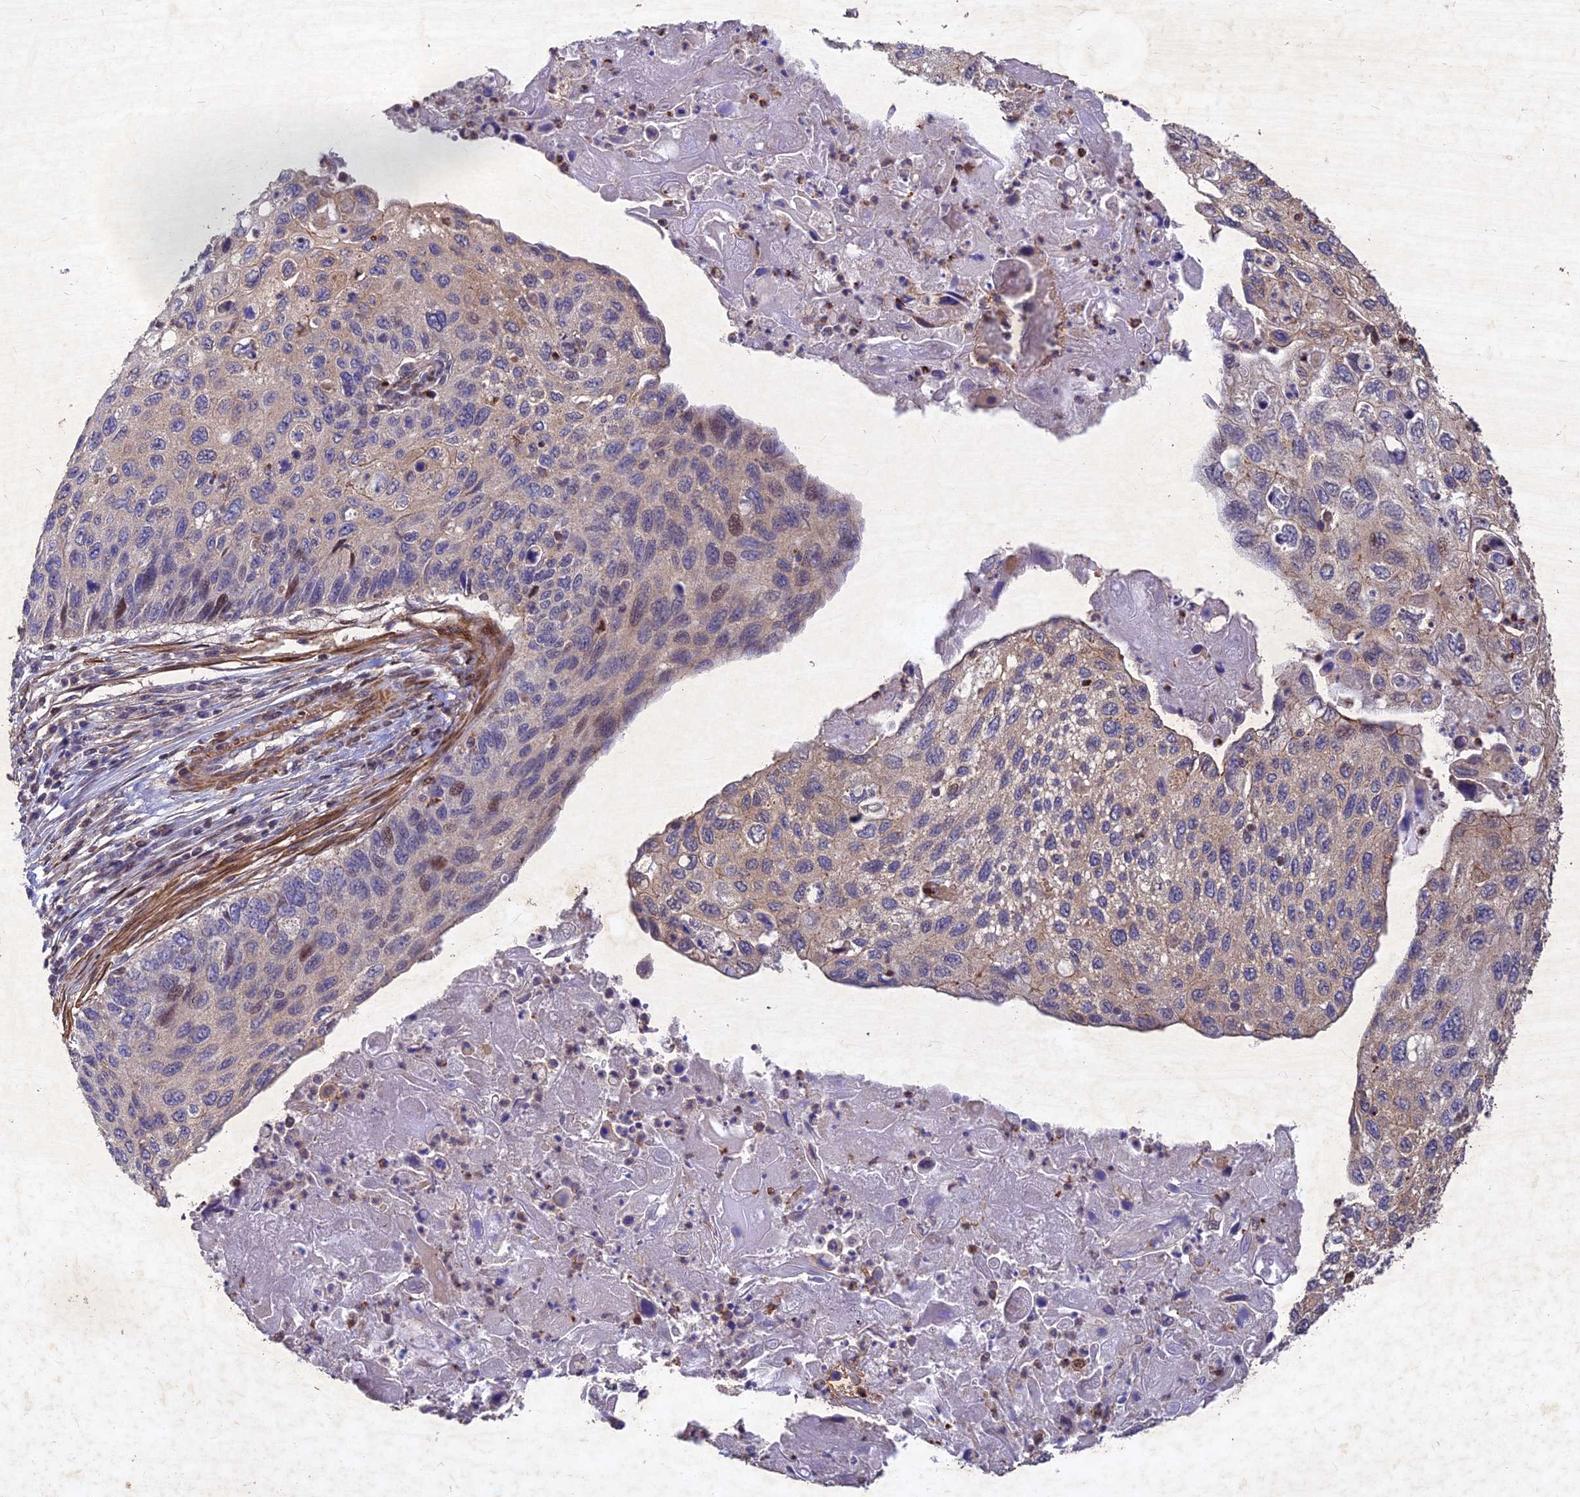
{"staining": {"intensity": "weak", "quantity": "<25%", "location": "nuclear"}, "tissue": "cervical cancer", "cell_type": "Tumor cells", "image_type": "cancer", "snomed": [{"axis": "morphology", "description": "Squamous cell carcinoma, NOS"}, {"axis": "topography", "description": "Cervix"}], "caption": "High power microscopy photomicrograph of an immunohistochemistry photomicrograph of squamous cell carcinoma (cervical), revealing no significant staining in tumor cells.", "gene": "RELCH", "patient": {"sex": "female", "age": 70}}